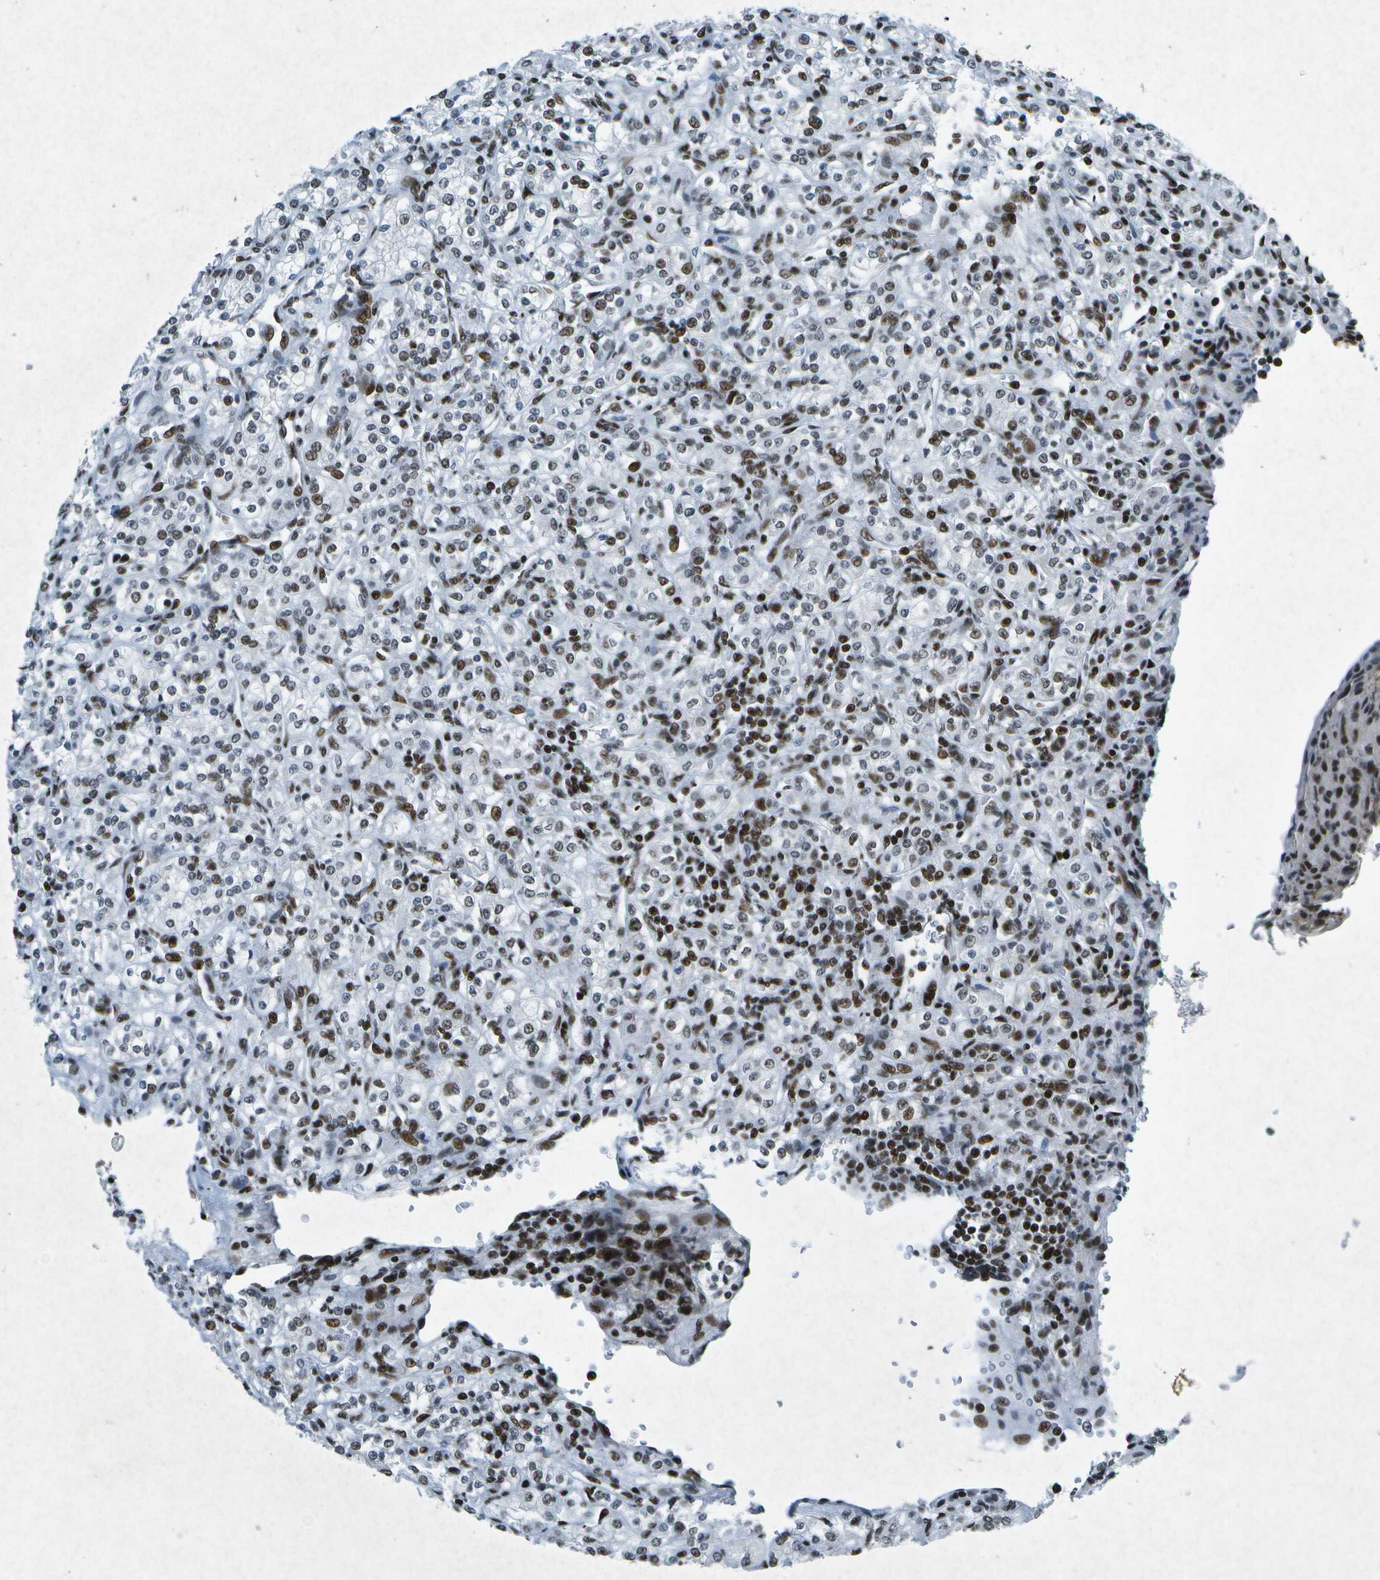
{"staining": {"intensity": "moderate", "quantity": "25%-75%", "location": "nuclear"}, "tissue": "renal cancer", "cell_type": "Tumor cells", "image_type": "cancer", "snomed": [{"axis": "morphology", "description": "Adenocarcinoma, NOS"}, {"axis": "topography", "description": "Kidney"}], "caption": "A brown stain highlights moderate nuclear staining of a protein in renal cancer (adenocarcinoma) tumor cells.", "gene": "MTA2", "patient": {"sex": "male", "age": 77}}